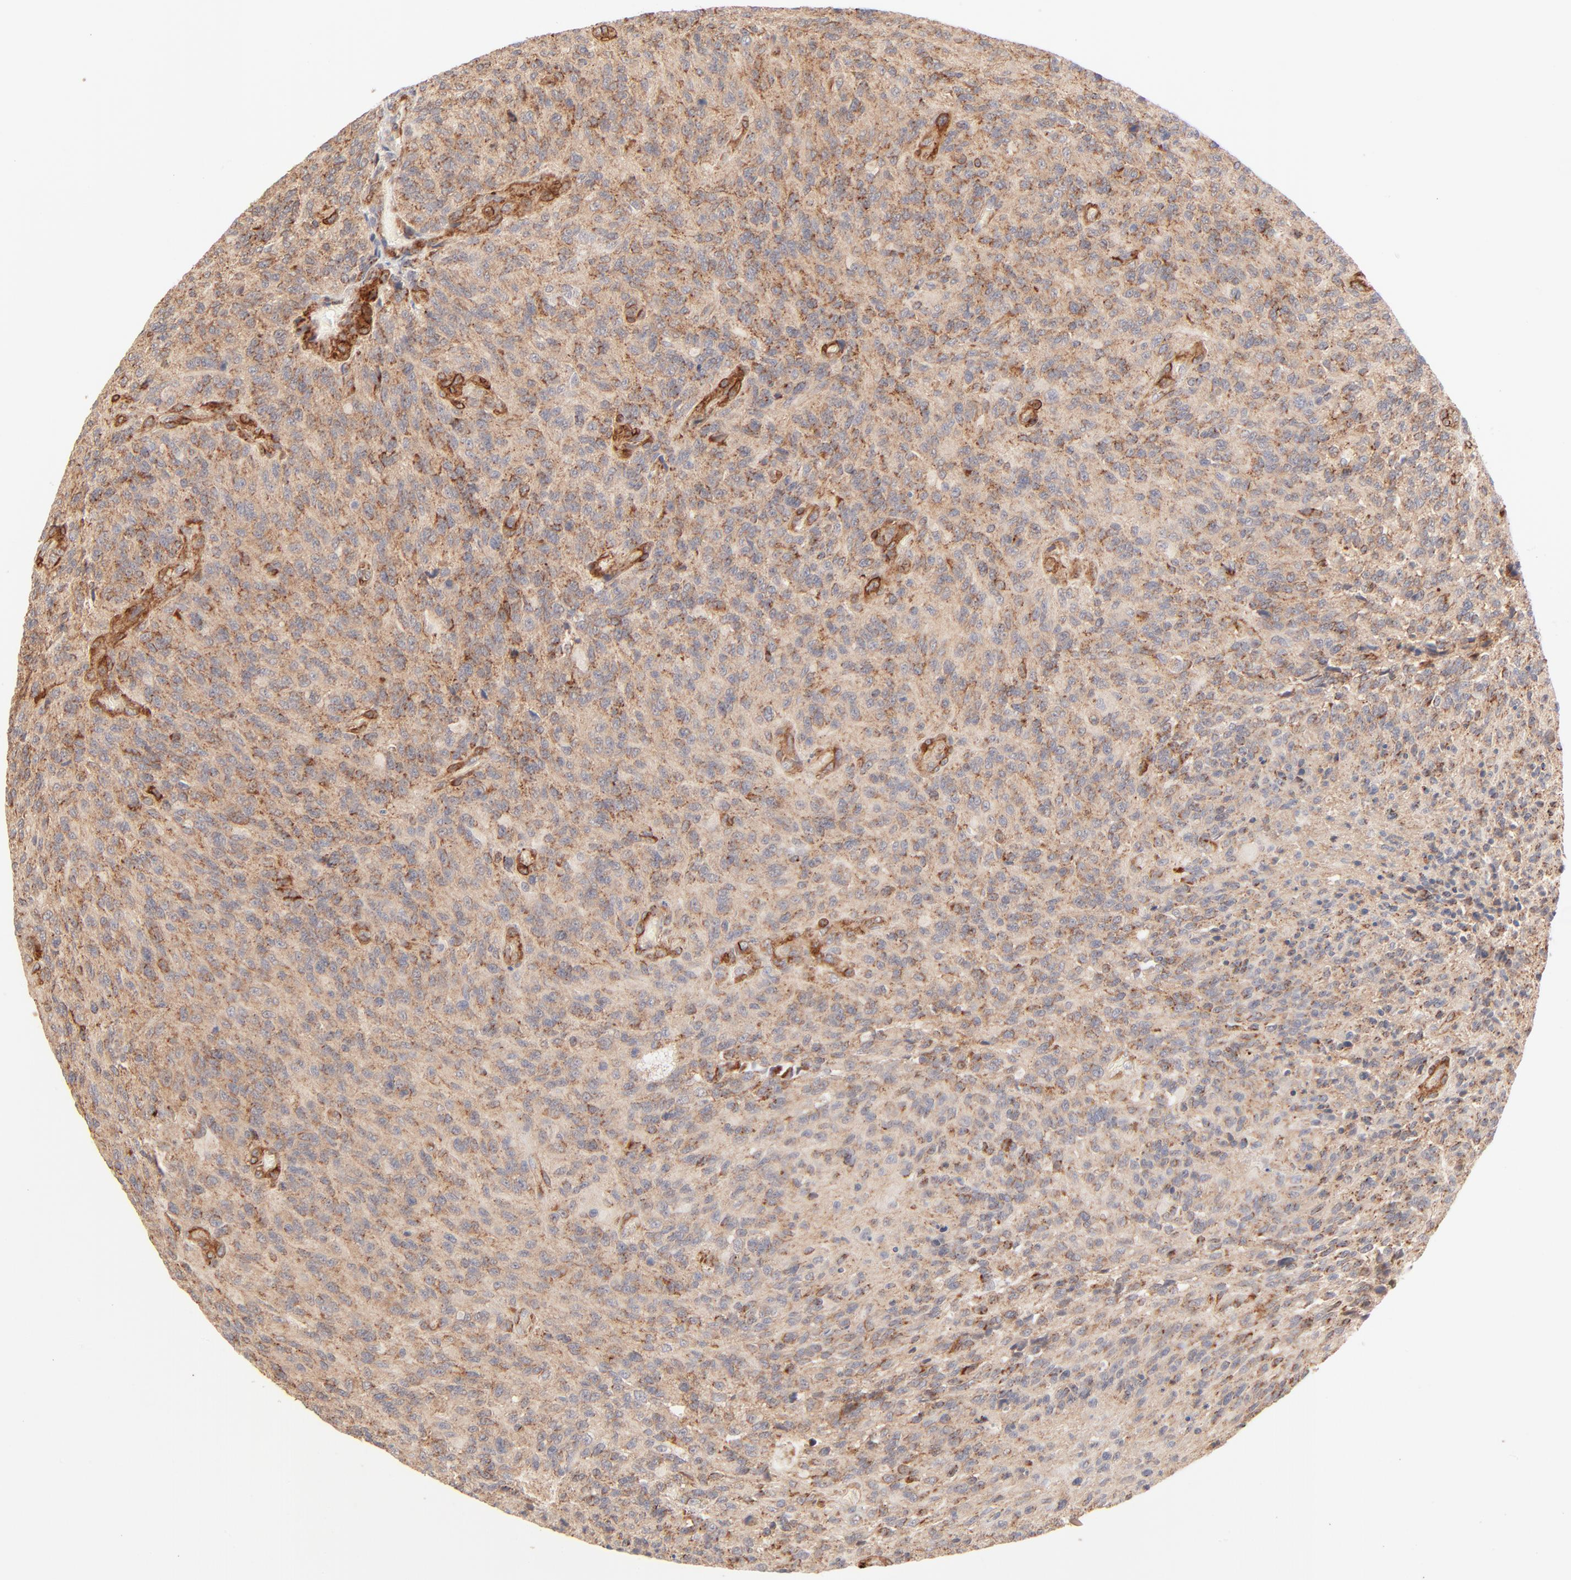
{"staining": {"intensity": "moderate", "quantity": ">75%", "location": "cytoplasmic/membranous"}, "tissue": "glioma", "cell_type": "Tumor cells", "image_type": "cancer", "snomed": [{"axis": "morphology", "description": "Normal tissue, NOS"}, {"axis": "morphology", "description": "Glioma, malignant, High grade"}, {"axis": "topography", "description": "Cerebral cortex"}], "caption": "An IHC image of tumor tissue is shown. Protein staining in brown shows moderate cytoplasmic/membranous positivity in glioma within tumor cells.", "gene": "CSPG4", "patient": {"sex": "male", "age": 56}}